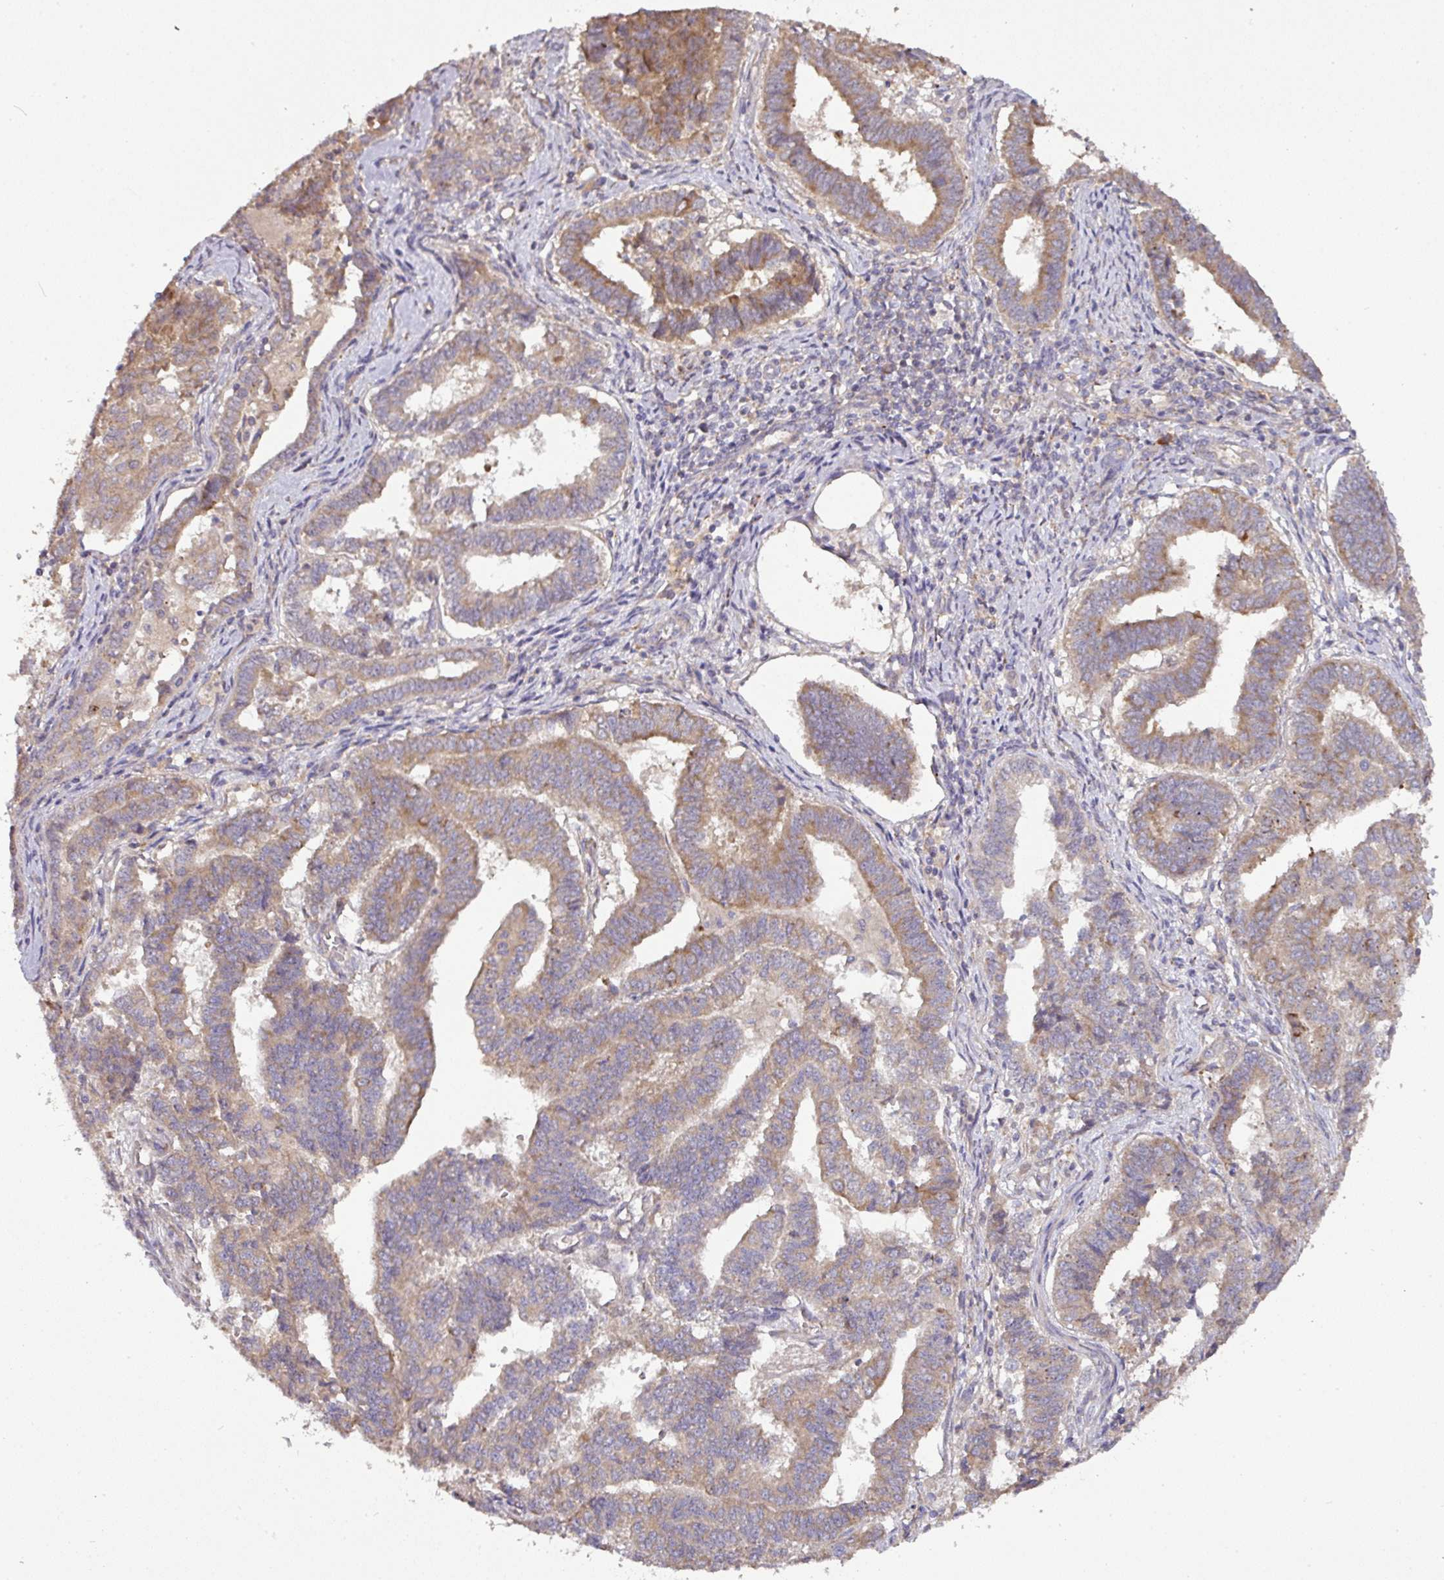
{"staining": {"intensity": "moderate", "quantity": "25%-75%", "location": "cytoplasmic/membranous"}, "tissue": "endometrial cancer", "cell_type": "Tumor cells", "image_type": "cancer", "snomed": [{"axis": "morphology", "description": "Adenocarcinoma, NOS"}, {"axis": "topography", "description": "Endometrium"}], "caption": "Moderate cytoplasmic/membranous expression for a protein is identified in about 25%-75% of tumor cells of endometrial cancer using immunohistochemistry.", "gene": "GALP", "patient": {"sex": "female", "age": 72}}